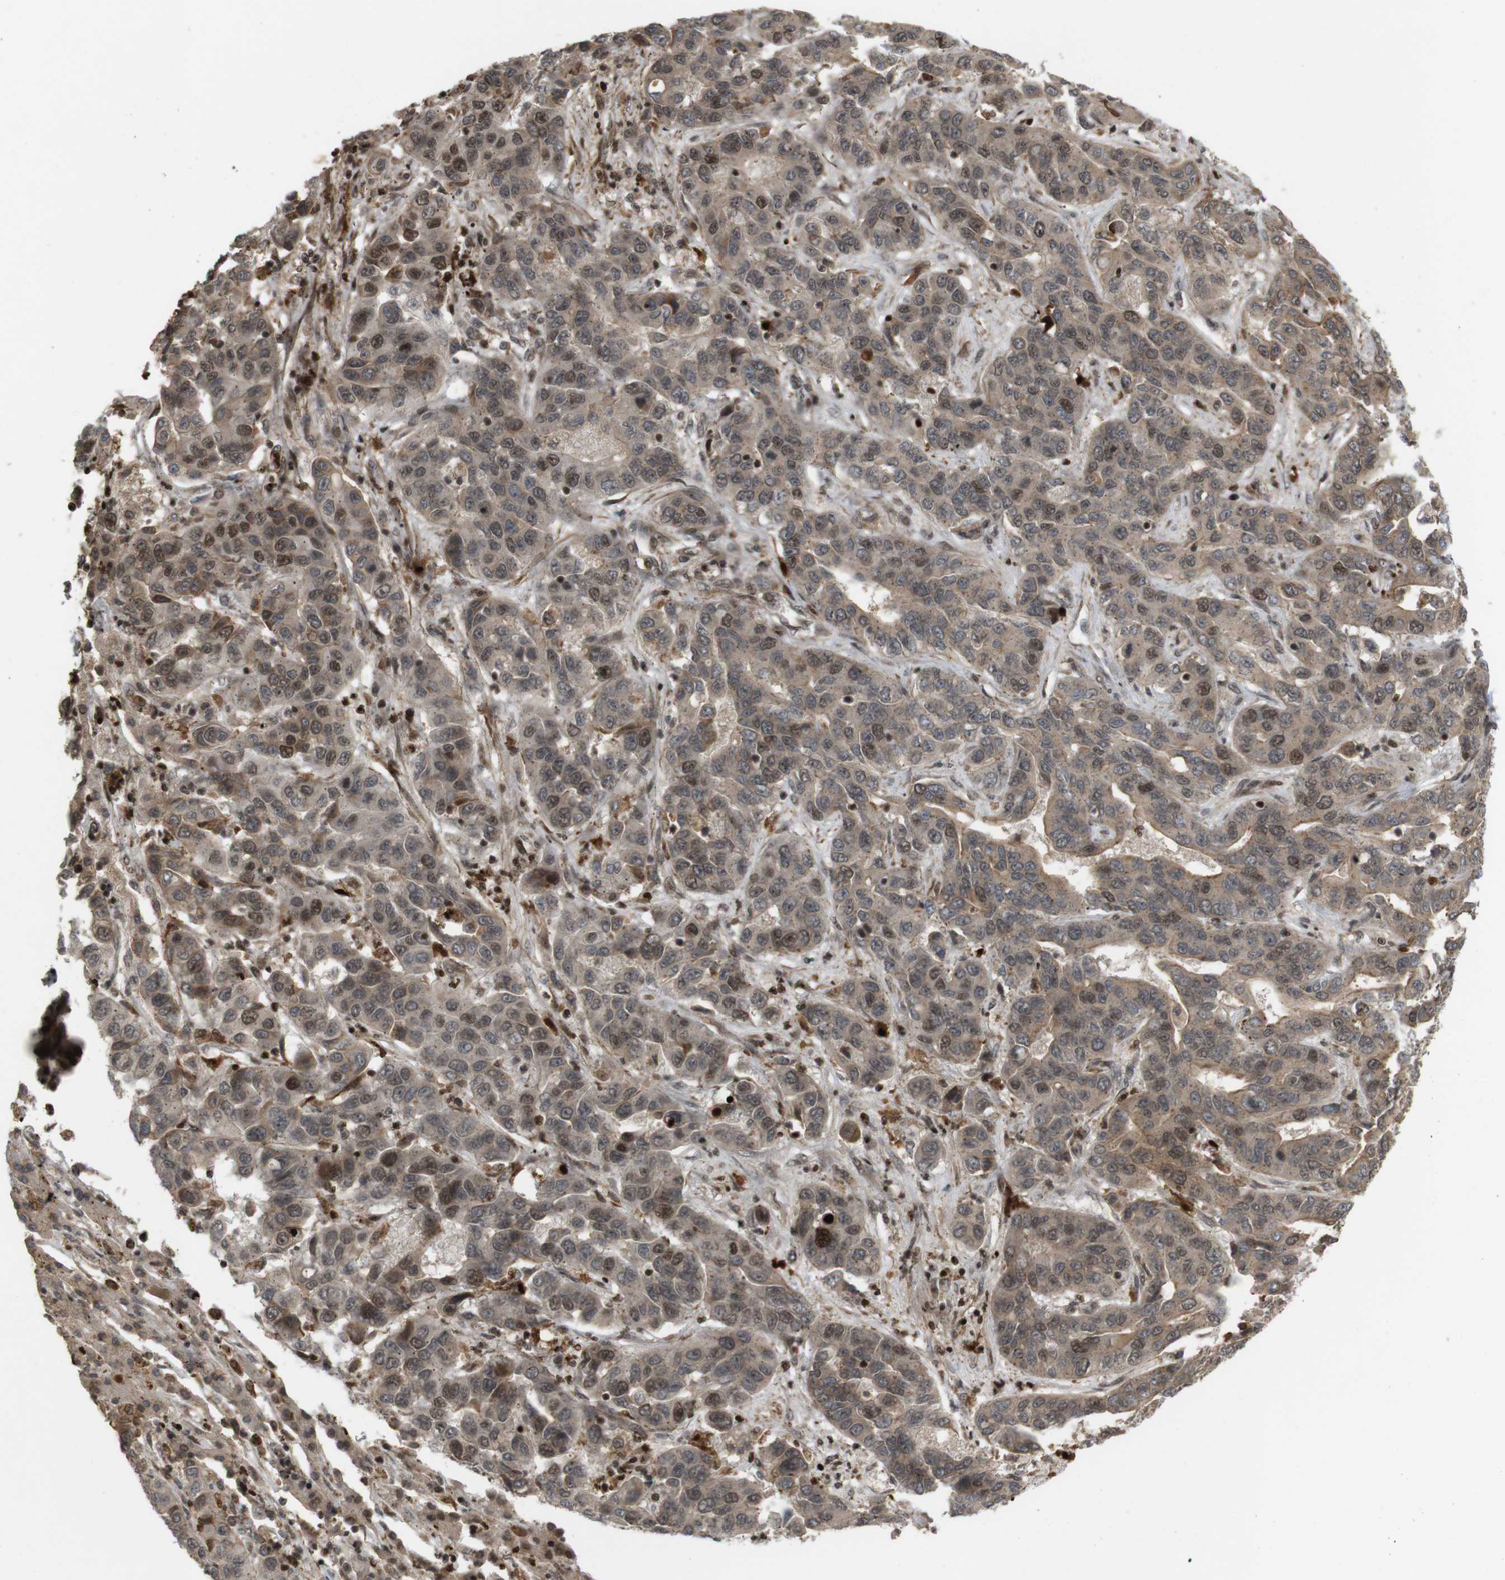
{"staining": {"intensity": "moderate", "quantity": ">75%", "location": "cytoplasmic/membranous,nuclear"}, "tissue": "liver cancer", "cell_type": "Tumor cells", "image_type": "cancer", "snomed": [{"axis": "morphology", "description": "Cholangiocarcinoma"}, {"axis": "topography", "description": "Liver"}], "caption": "Liver cancer (cholangiocarcinoma) stained for a protein reveals moderate cytoplasmic/membranous and nuclear positivity in tumor cells.", "gene": "SP2", "patient": {"sex": "female", "age": 52}}